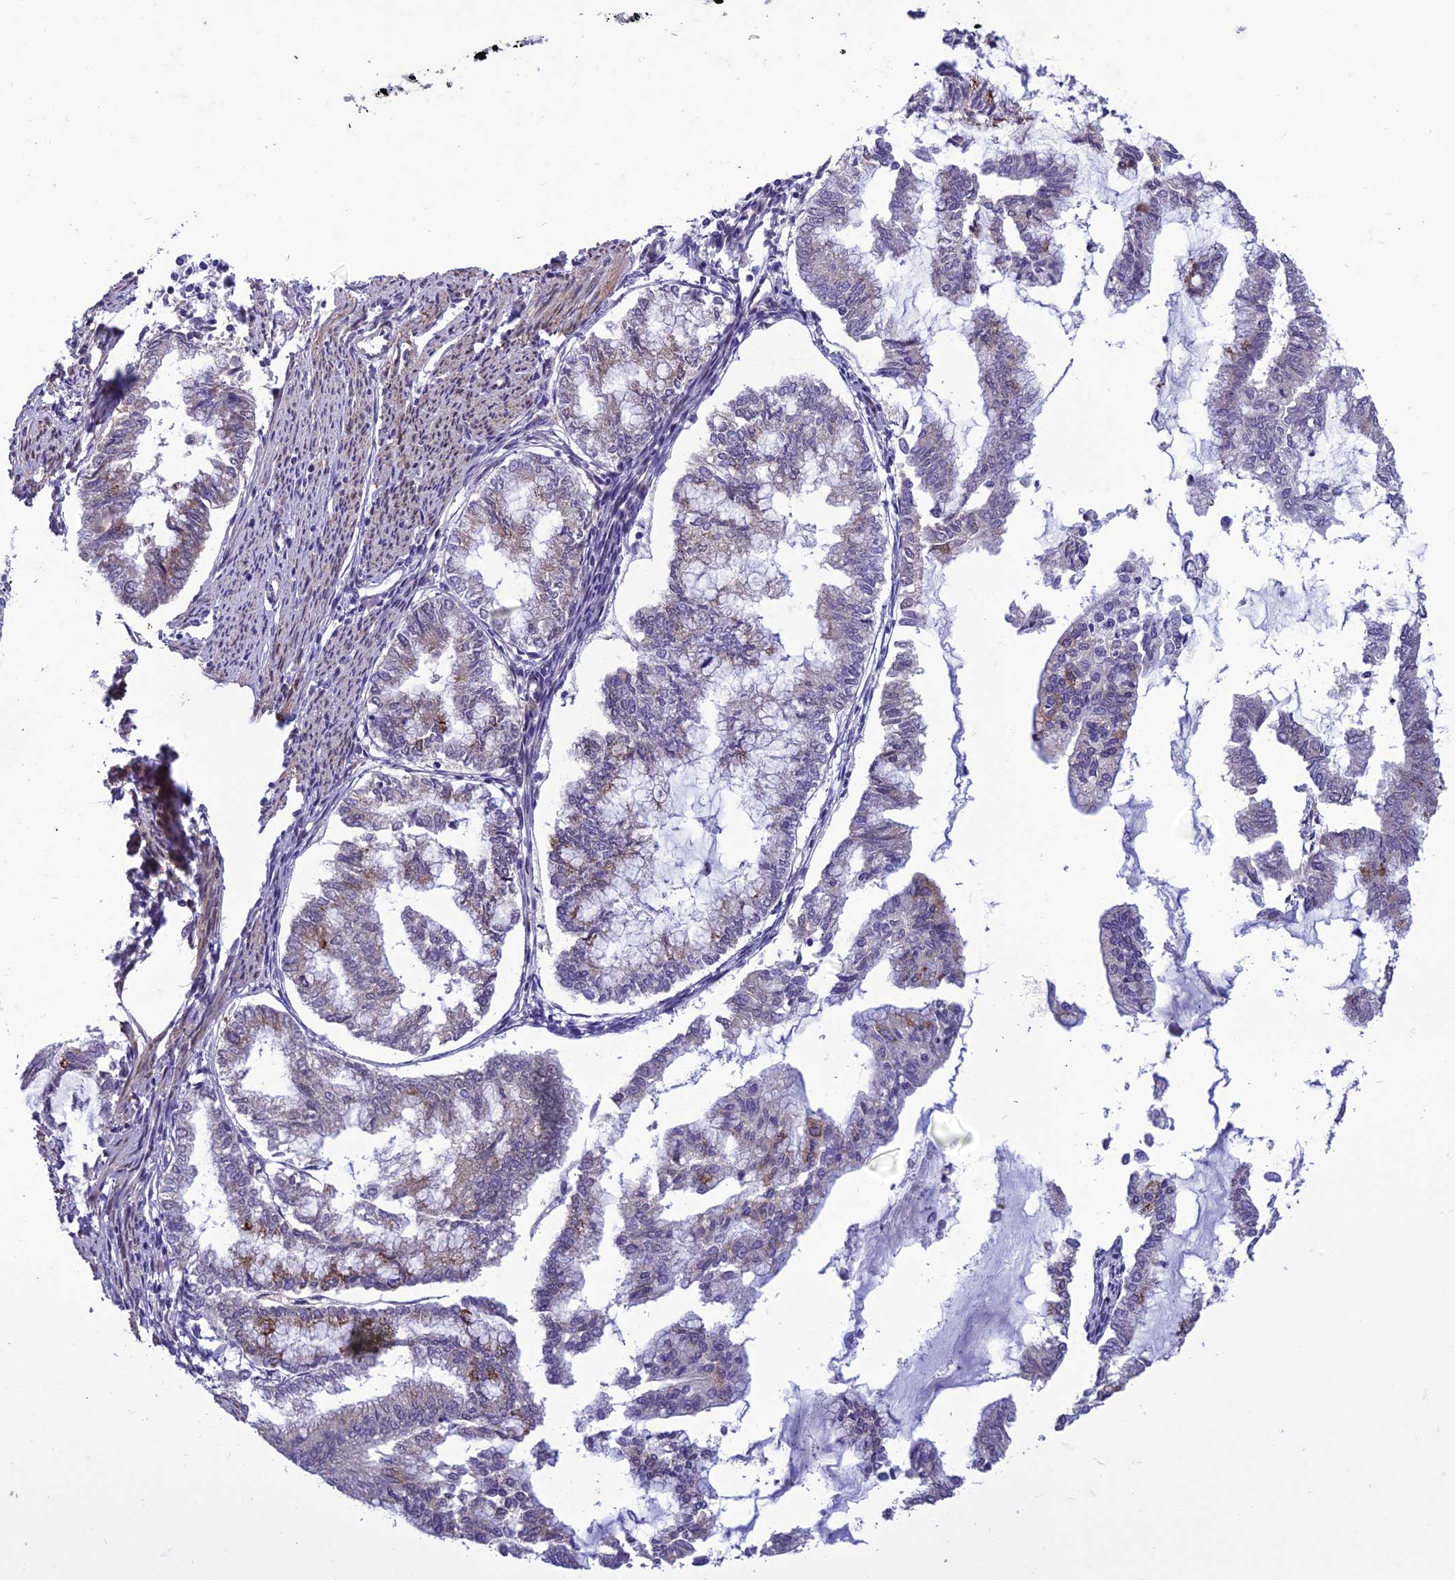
{"staining": {"intensity": "negative", "quantity": "none", "location": "none"}, "tissue": "endometrial cancer", "cell_type": "Tumor cells", "image_type": "cancer", "snomed": [{"axis": "morphology", "description": "Adenocarcinoma, NOS"}, {"axis": "topography", "description": "Endometrium"}], "caption": "The micrograph reveals no staining of tumor cells in endometrial cancer. Nuclei are stained in blue.", "gene": "GAB4", "patient": {"sex": "female", "age": 79}}